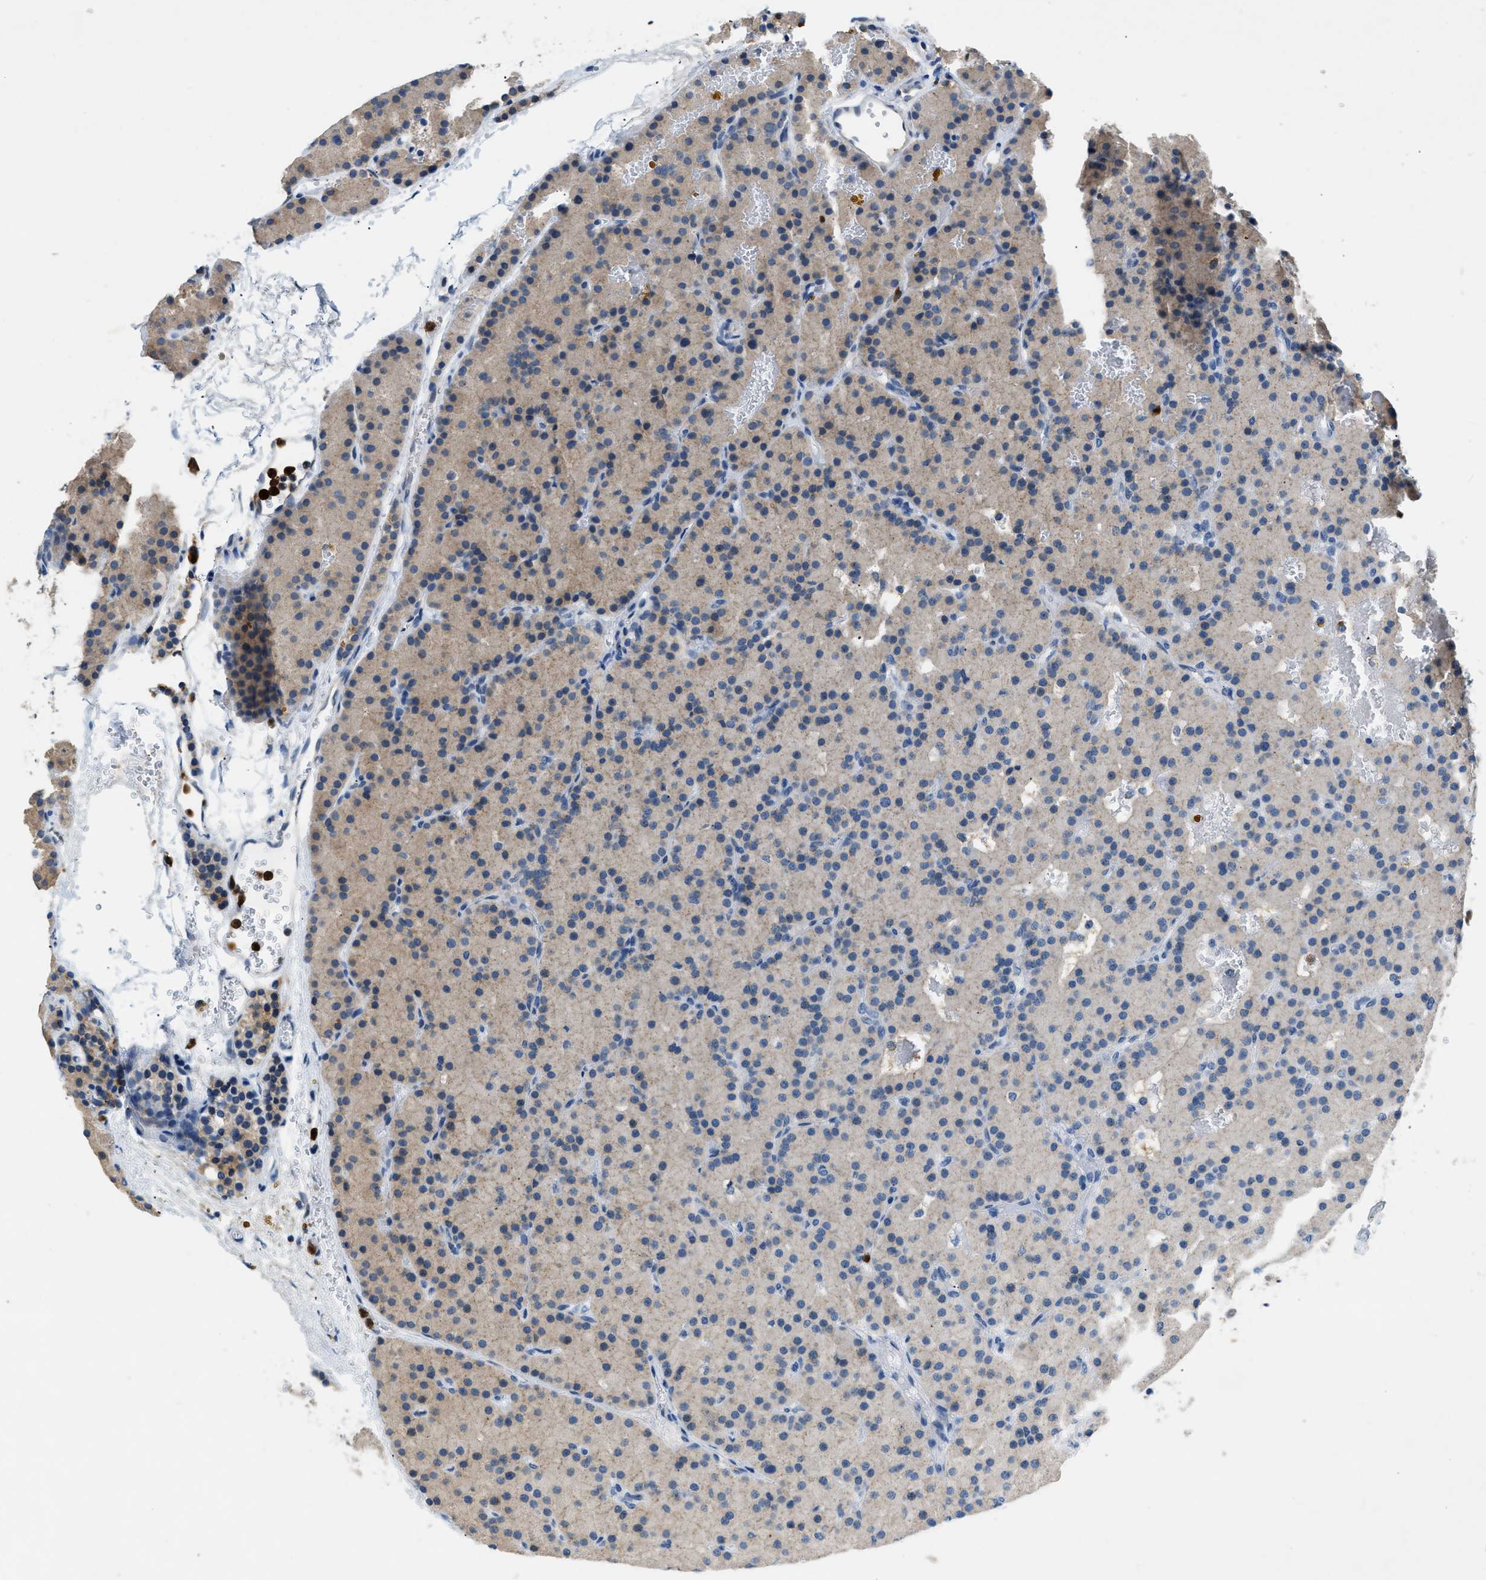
{"staining": {"intensity": "weak", "quantity": ">75%", "location": "cytoplasmic/membranous"}, "tissue": "parathyroid gland", "cell_type": "Glandular cells", "image_type": "normal", "snomed": [{"axis": "morphology", "description": "Normal tissue, NOS"}, {"axis": "morphology", "description": "Adenoma, NOS"}, {"axis": "topography", "description": "Parathyroid gland"}], "caption": "Immunohistochemical staining of normal human parathyroid gland displays weak cytoplasmic/membranous protein expression in about >75% of glandular cells. (DAB (3,3'-diaminobenzidine) IHC, brown staining for protein, blue staining for nuclei).", "gene": "TOMM34", "patient": {"sex": "male", "age": 75}}